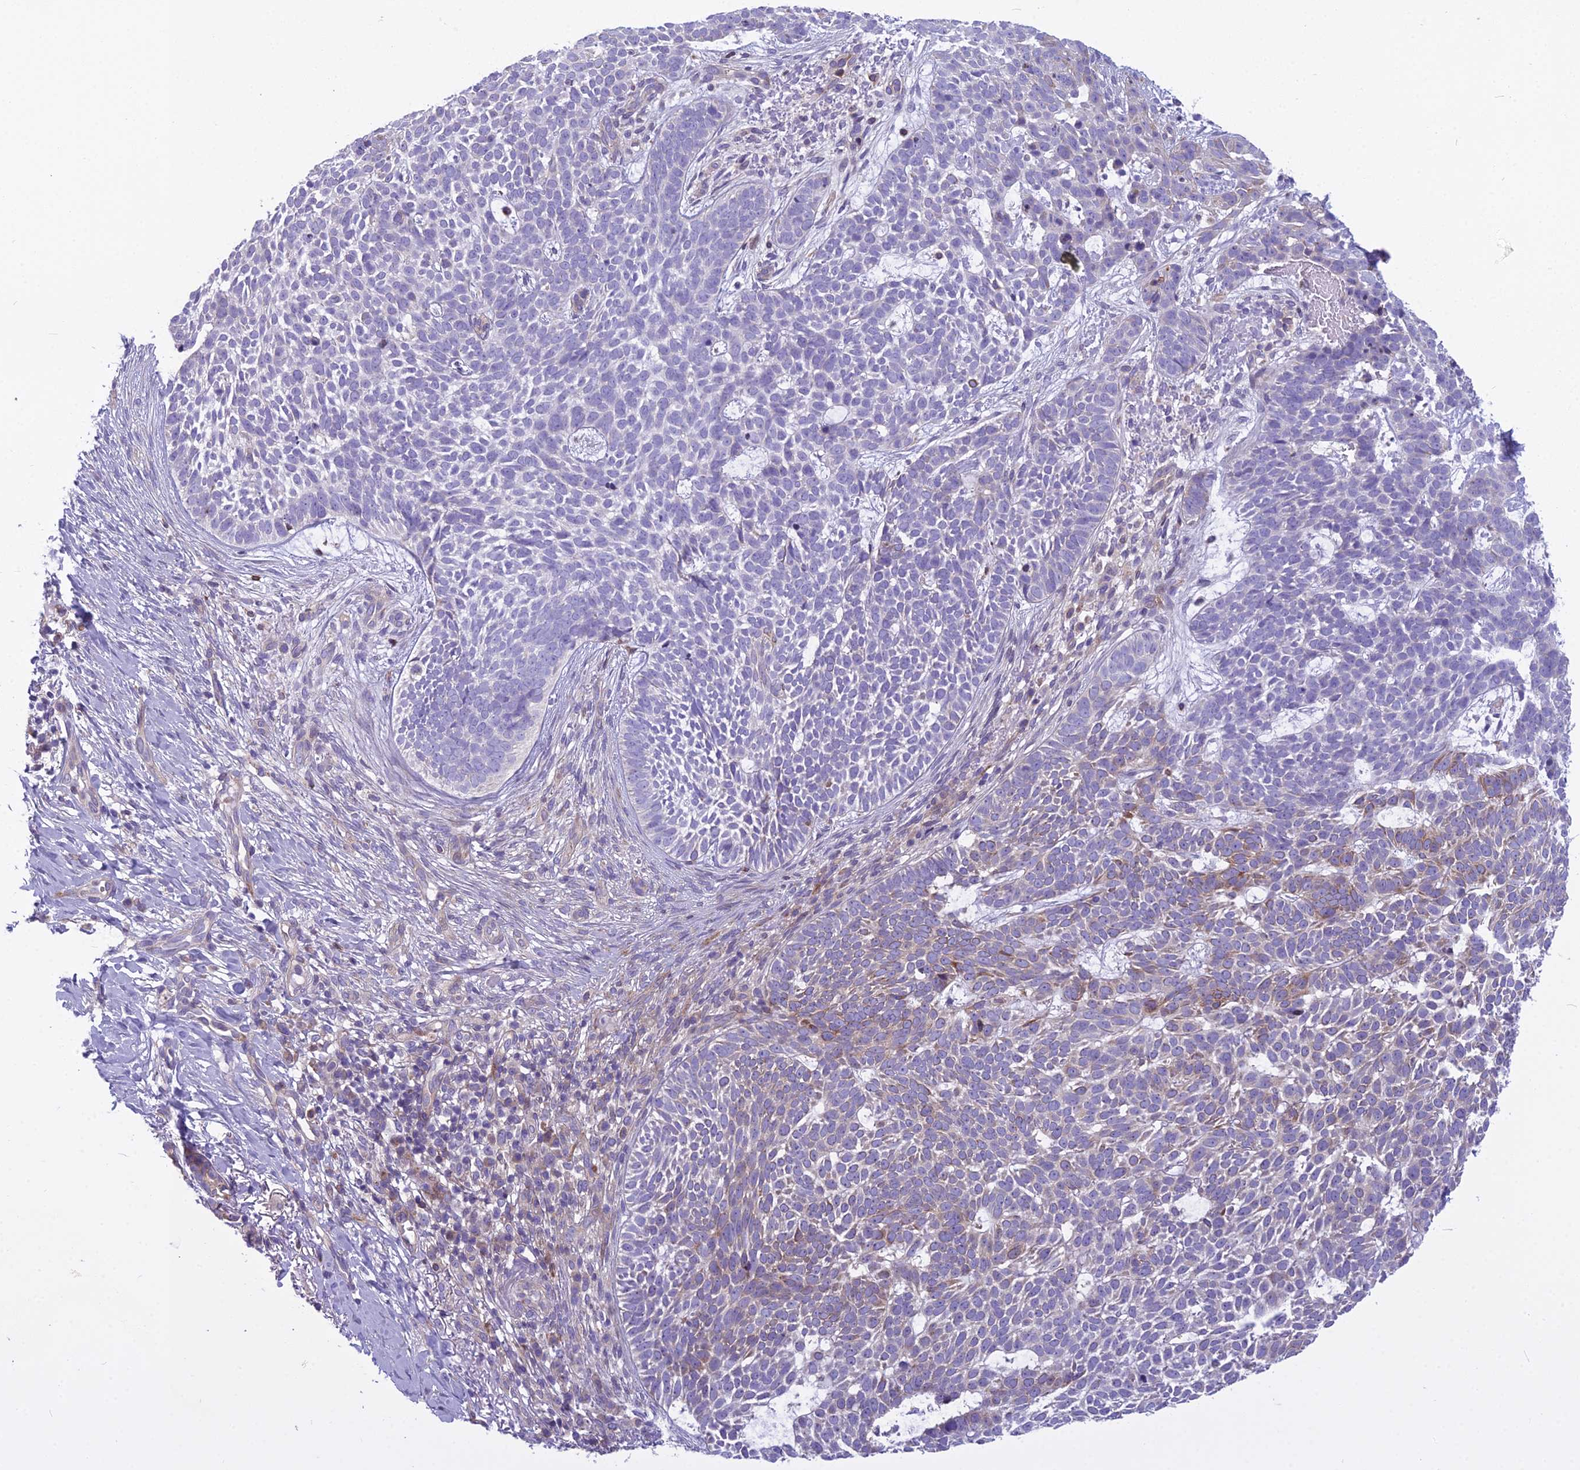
{"staining": {"intensity": "weak", "quantity": "<25%", "location": "cytoplasmic/membranous"}, "tissue": "skin cancer", "cell_type": "Tumor cells", "image_type": "cancer", "snomed": [{"axis": "morphology", "description": "Basal cell carcinoma"}, {"axis": "topography", "description": "Skin"}], "caption": "Tumor cells show no significant protein staining in skin cancer (basal cell carcinoma).", "gene": "PCDHB14", "patient": {"sex": "female", "age": 78}}